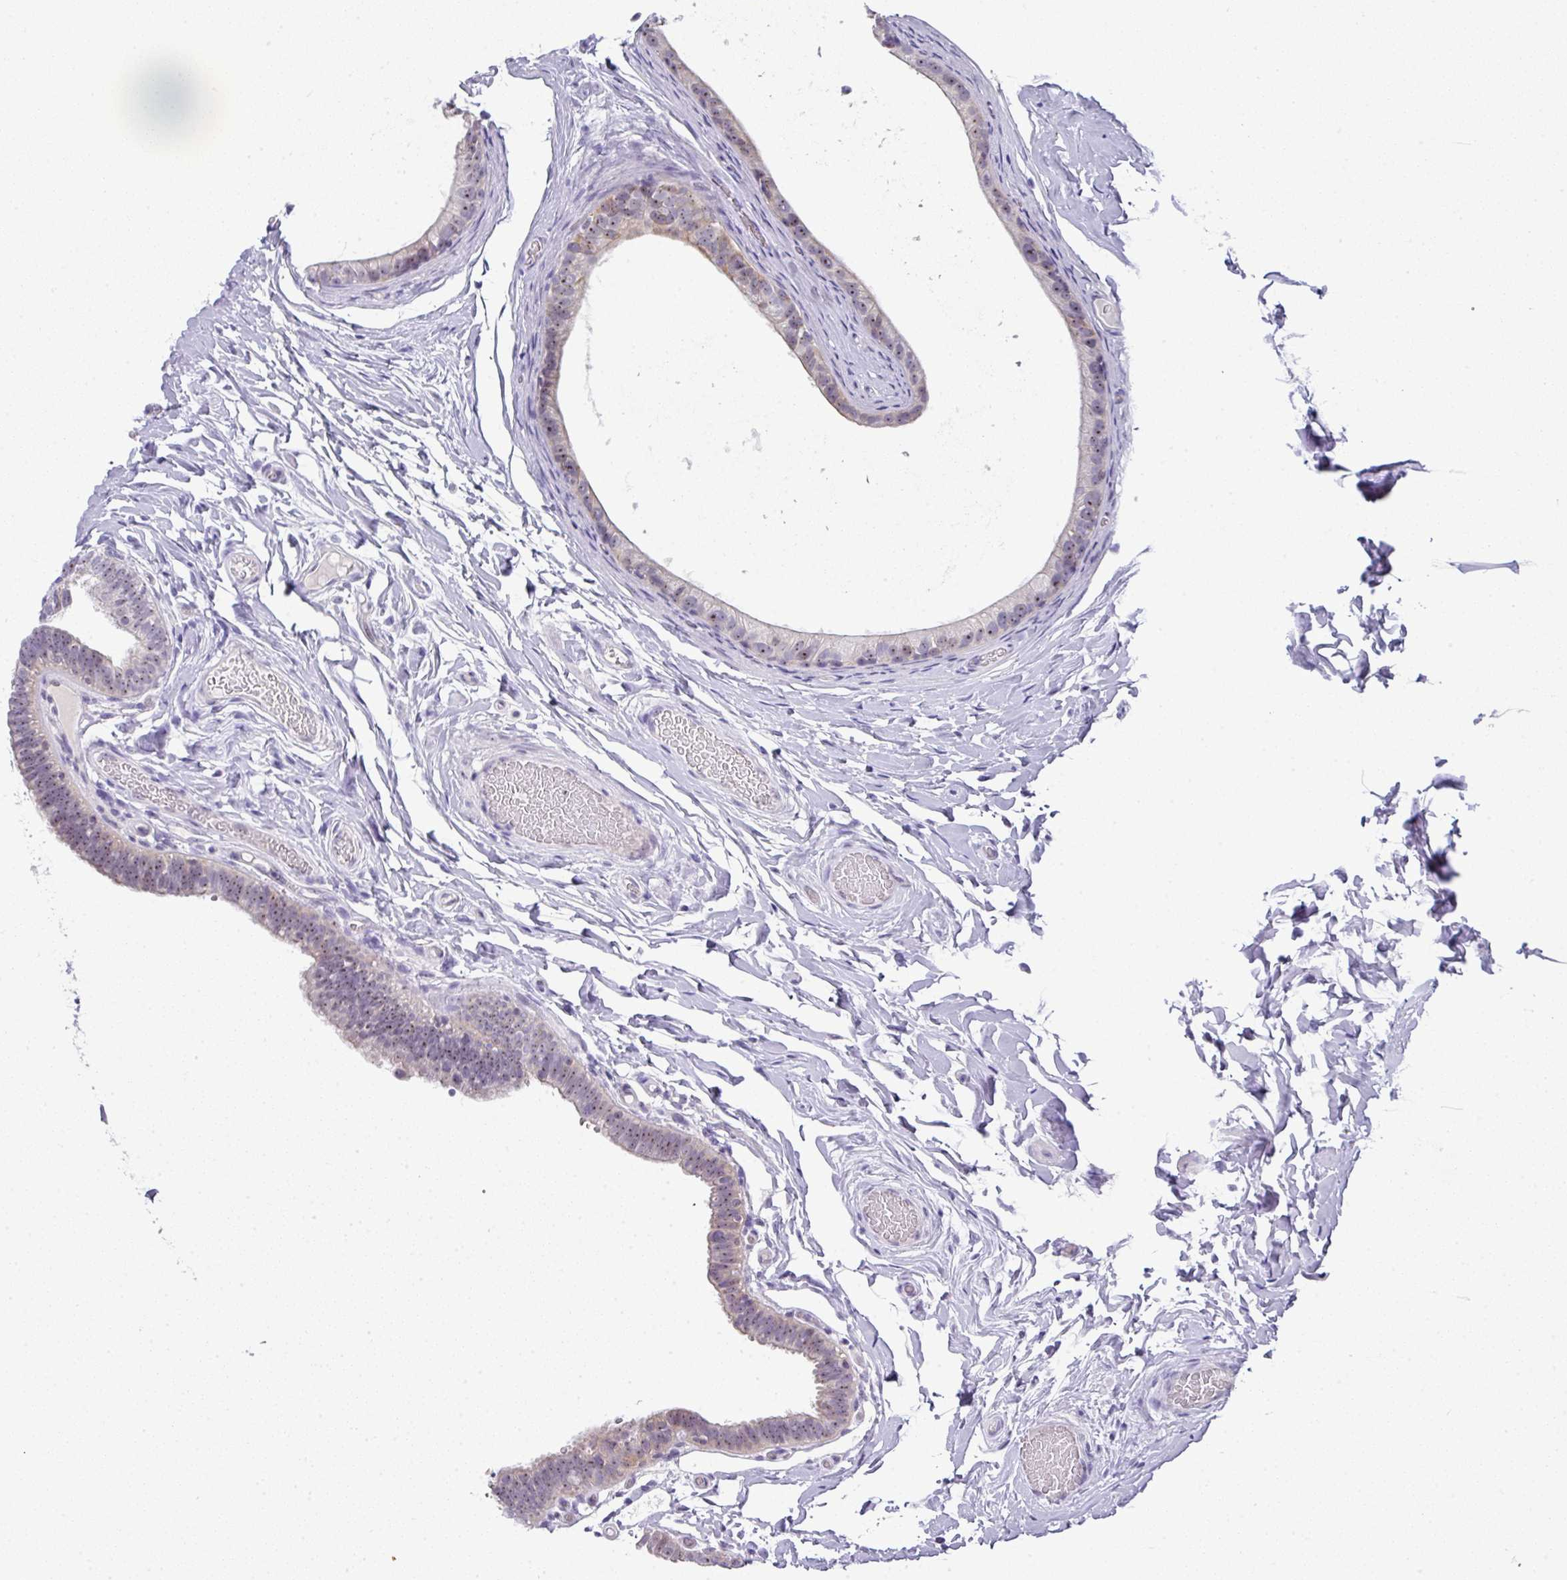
{"staining": {"intensity": "moderate", "quantity": "<25%", "location": "cytoplasmic/membranous,nuclear"}, "tissue": "epididymis", "cell_type": "Glandular cells", "image_type": "normal", "snomed": [{"axis": "morphology", "description": "Normal tissue, NOS"}, {"axis": "morphology", "description": "Carcinoma, Embryonal, NOS"}, {"axis": "topography", "description": "Testis"}, {"axis": "topography", "description": "Epididymis"}], "caption": "Protein analysis of normal epididymis displays moderate cytoplasmic/membranous,nuclear staining in approximately <25% of glandular cells. Immunohistochemistry (ihc) stains the protein in brown and the nuclei are stained blue.", "gene": "GCG", "patient": {"sex": "male", "age": 36}}